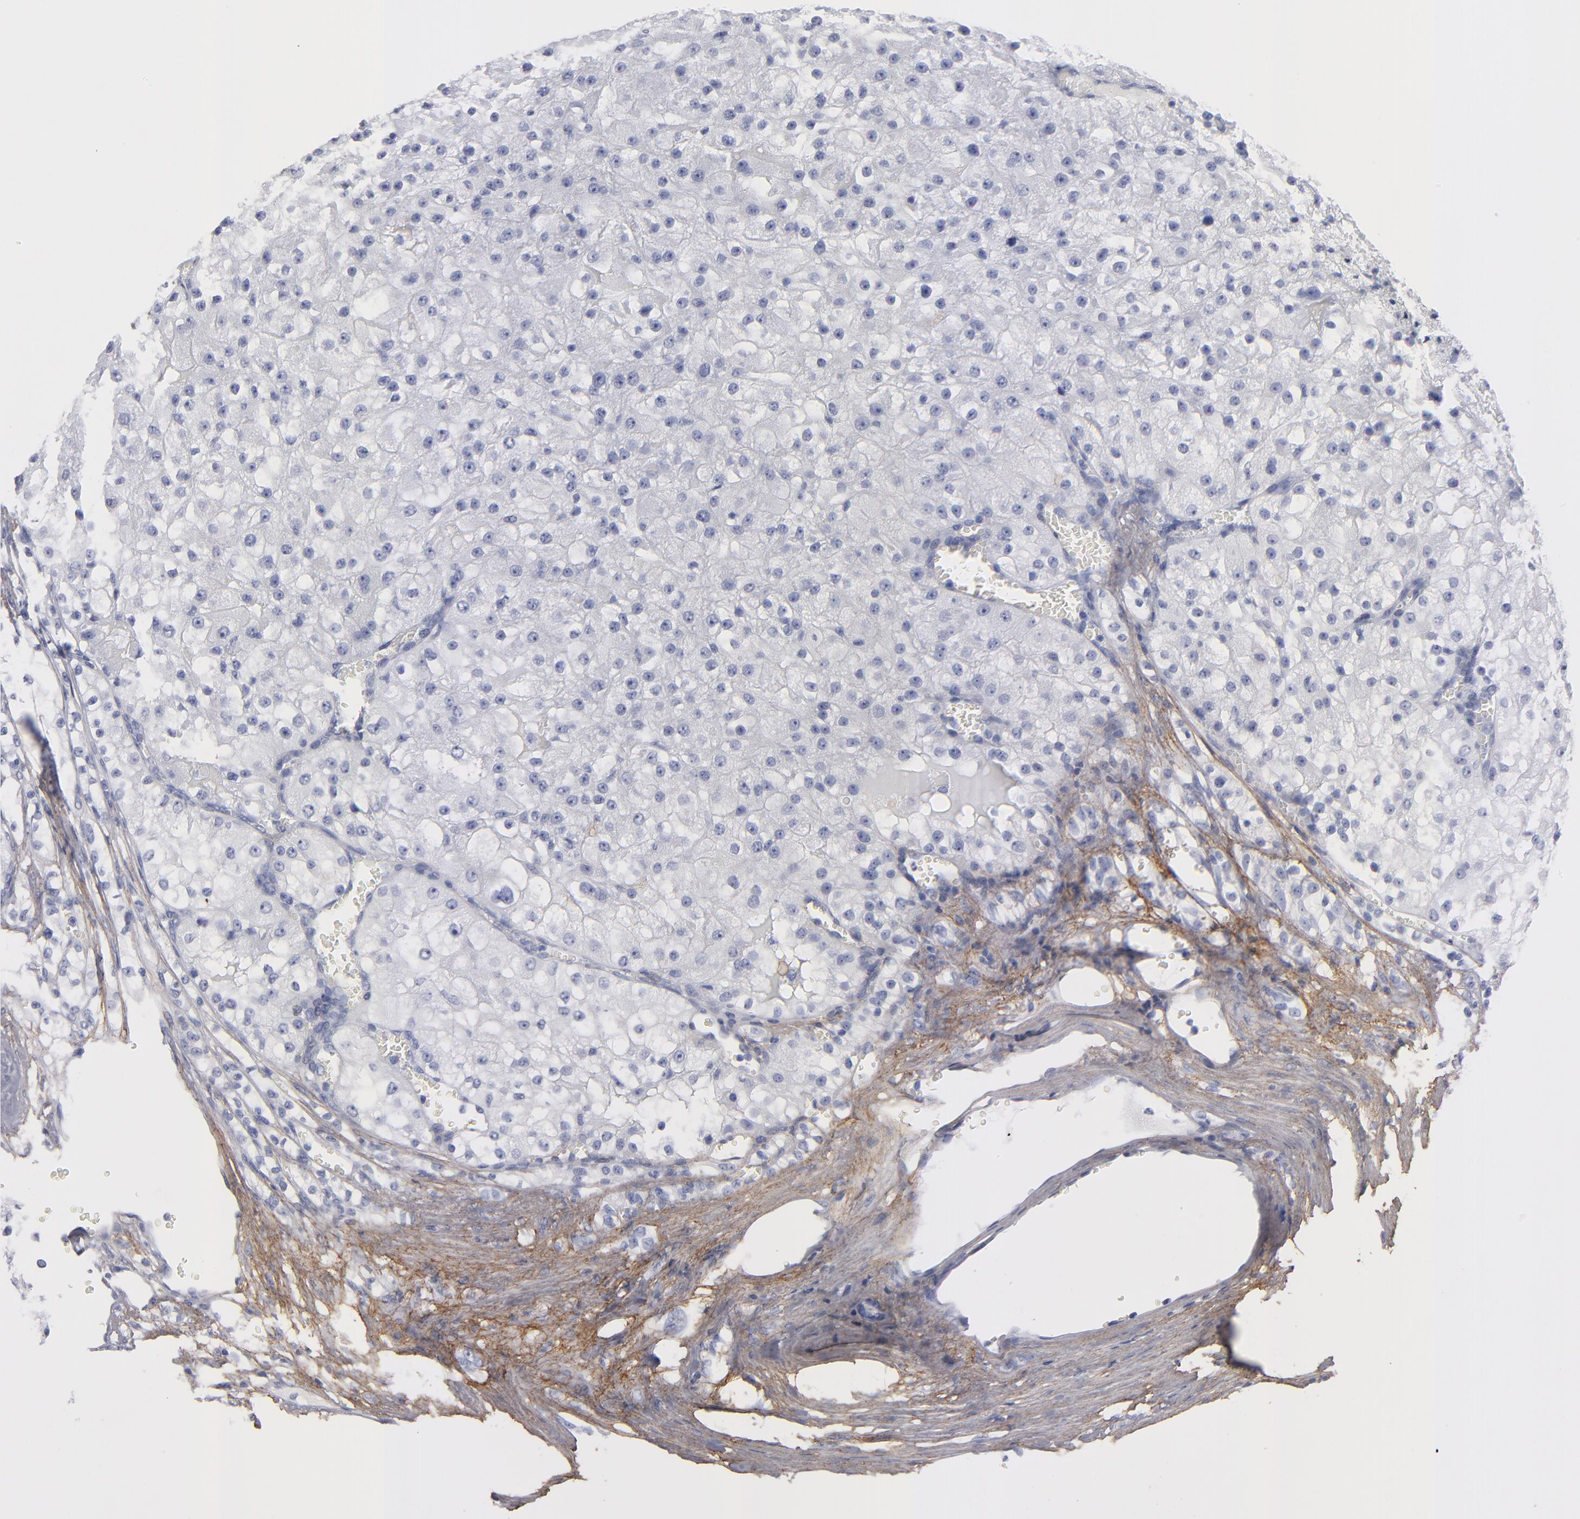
{"staining": {"intensity": "negative", "quantity": "none", "location": "none"}, "tissue": "renal cancer", "cell_type": "Tumor cells", "image_type": "cancer", "snomed": [{"axis": "morphology", "description": "Adenocarcinoma, NOS"}, {"axis": "topography", "description": "Kidney"}], "caption": "Immunohistochemistry (IHC) of human renal adenocarcinoma shows no staining in tumor cells. (DAB (3,3'-diaminobenzidine) immunohistochemistry (IHC) visualized using brightfield microscopy, high magnification).", "gene": "EMILIN1", "patient": {"sex": "female", "age": 74}}